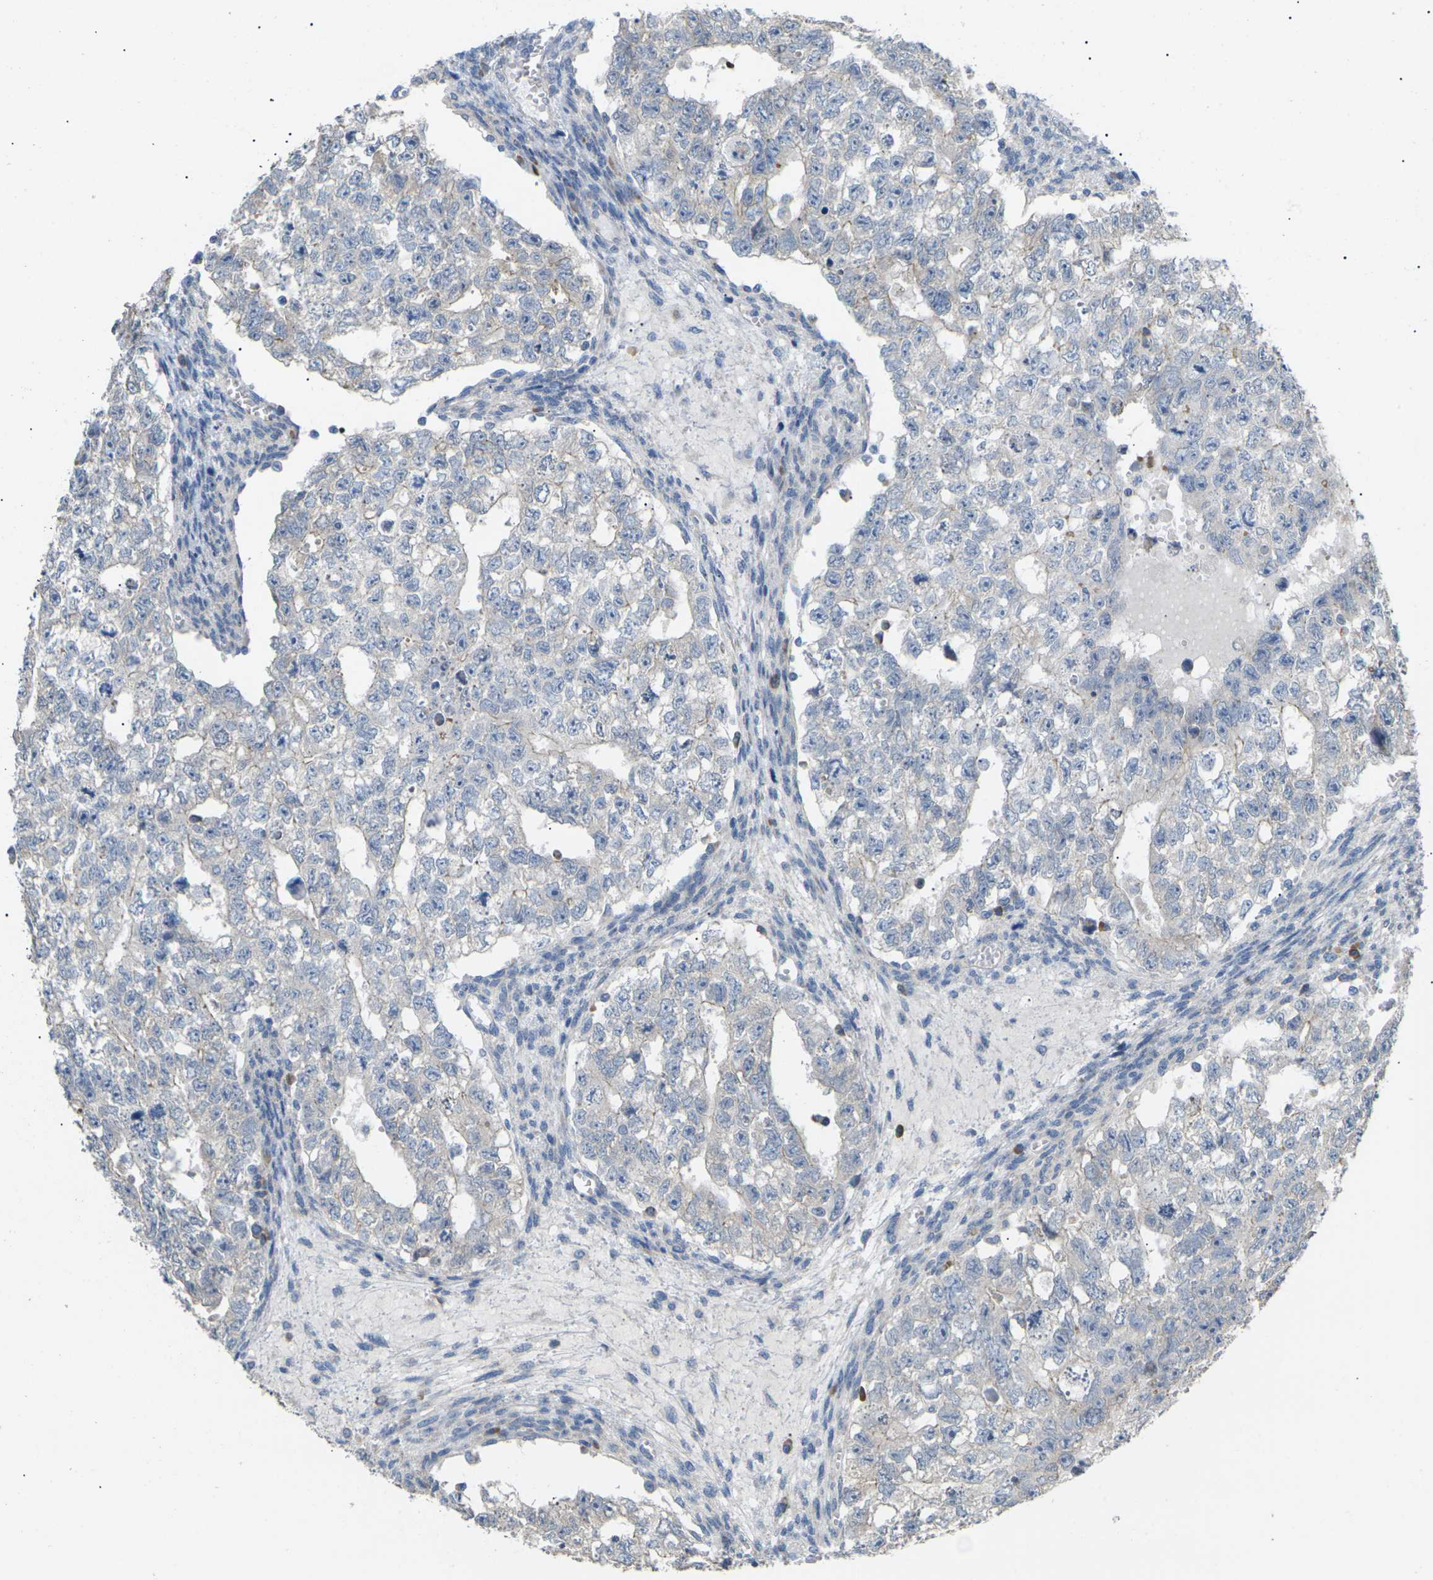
{"staining": {"intensity": "negative", "quantity": "none", "location": "none"}, "tissue": "testis cancer", "cell_type": "Tumor cells", "image_type": "cancer", "snomed": [{"axis": "morphology", "description": "Seminoma, NOS"}, {"axis": "morphology", "description": "Carcinoma, Embryonal, NOS"}, {"axis": "topography", "description": "Testis"}], "caption": "DAB (3,3'-diaminobenzidine) immunohistochemical staining of seminoma (testis) reveals no significant staining in tumor cells.", "gene": "KLHDC8B", "patient": {"sex": "male", "age": 38}}